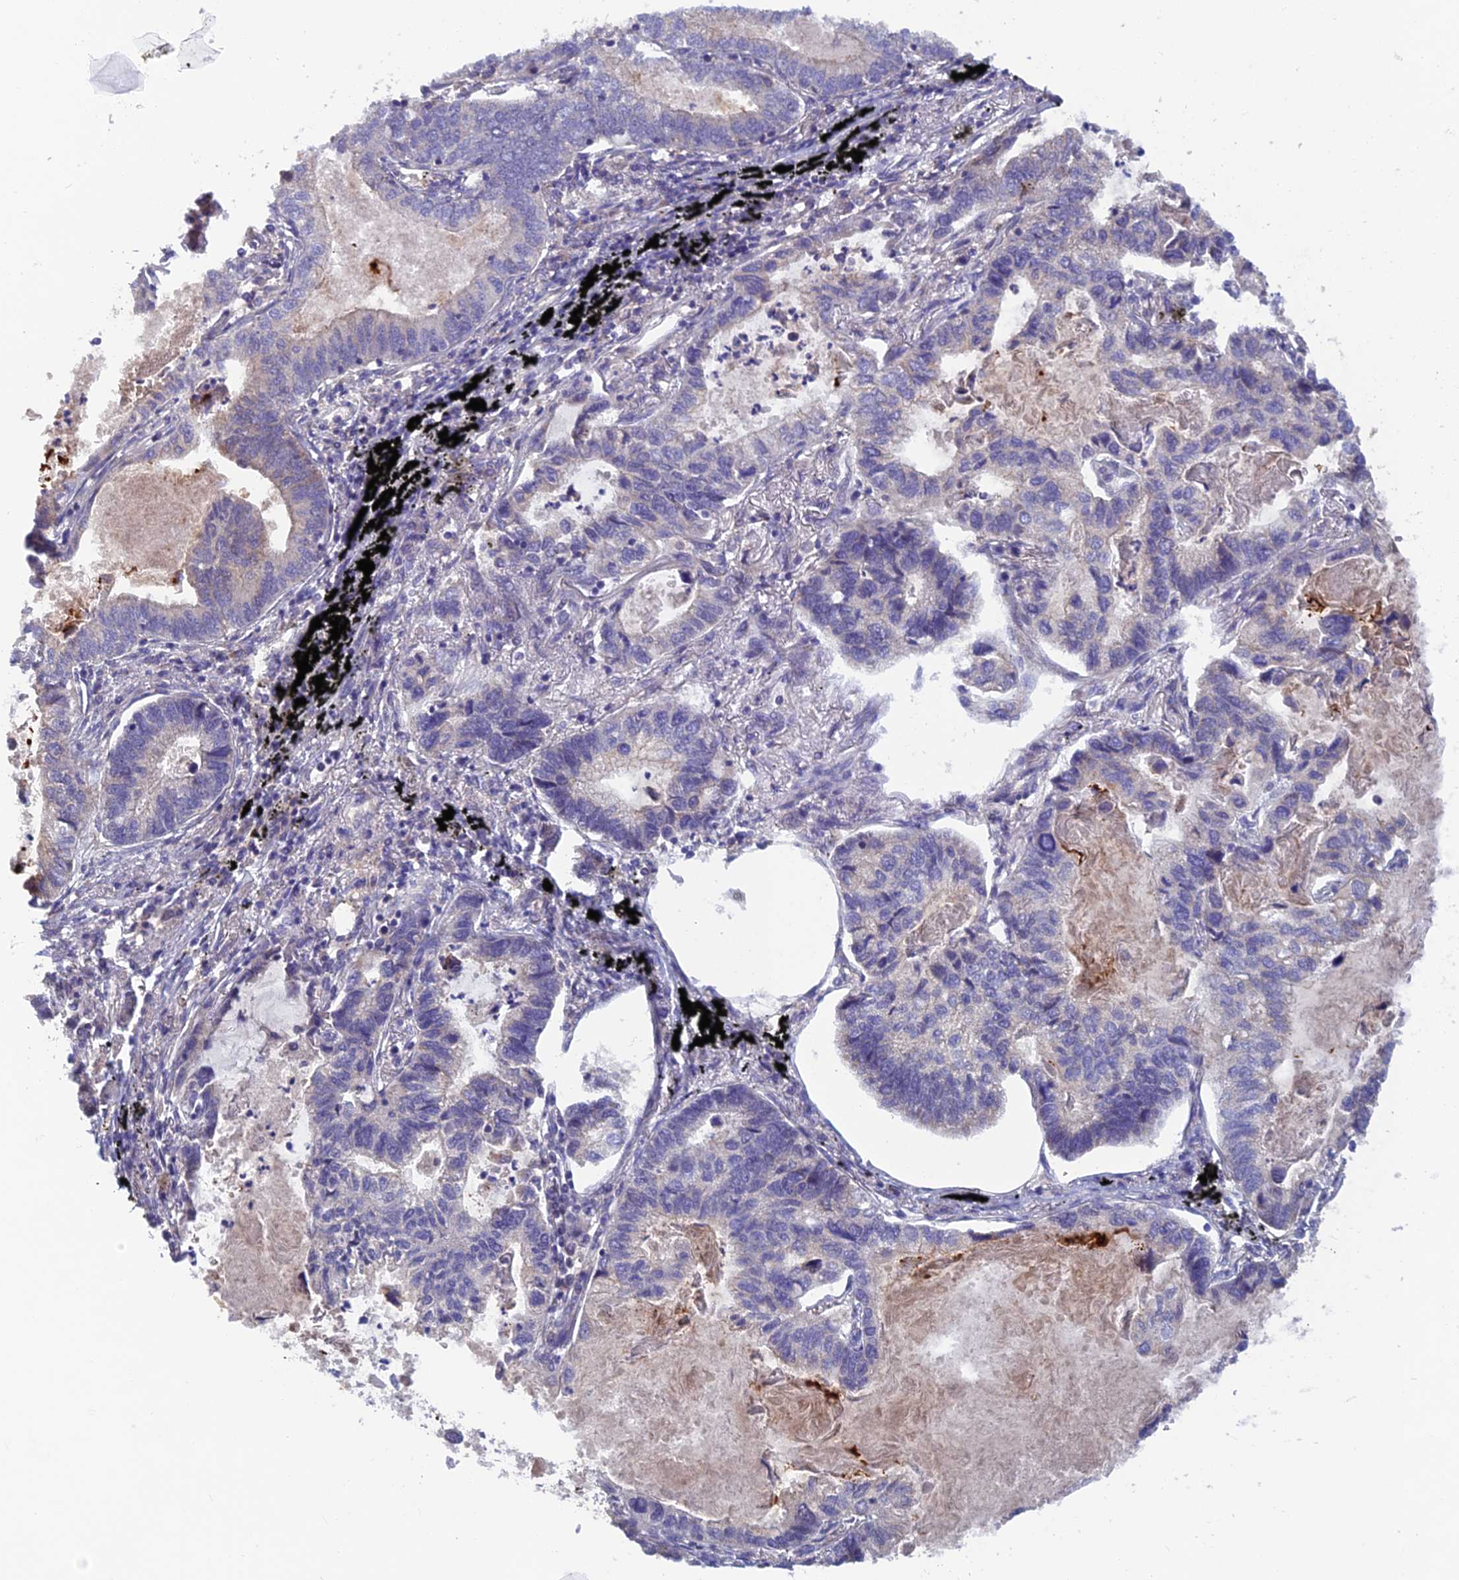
{"staining": {"intensity": "negative", "quantity": "none", "location": "none"}, "tissue": "lung cancer", "cell_type": "Tumor cells", "image_type": "cancer", "snomed": [{"axis": "morphology", "description": "Adenocarcinoma, NOS"}, {"axis": "topography", "description": "Lung"}], "caption": "Photomicrograph shows no significant protein positivity in tumor cells of adenocarcinoma (lung). The staining was performed using DAB to visualize the protein expression in brown, while the nuclei were stained in blue with hematoxylin (Magnification: 20x).", "gene": "HECA", "patient": {"sex": "male", "age": 67}}